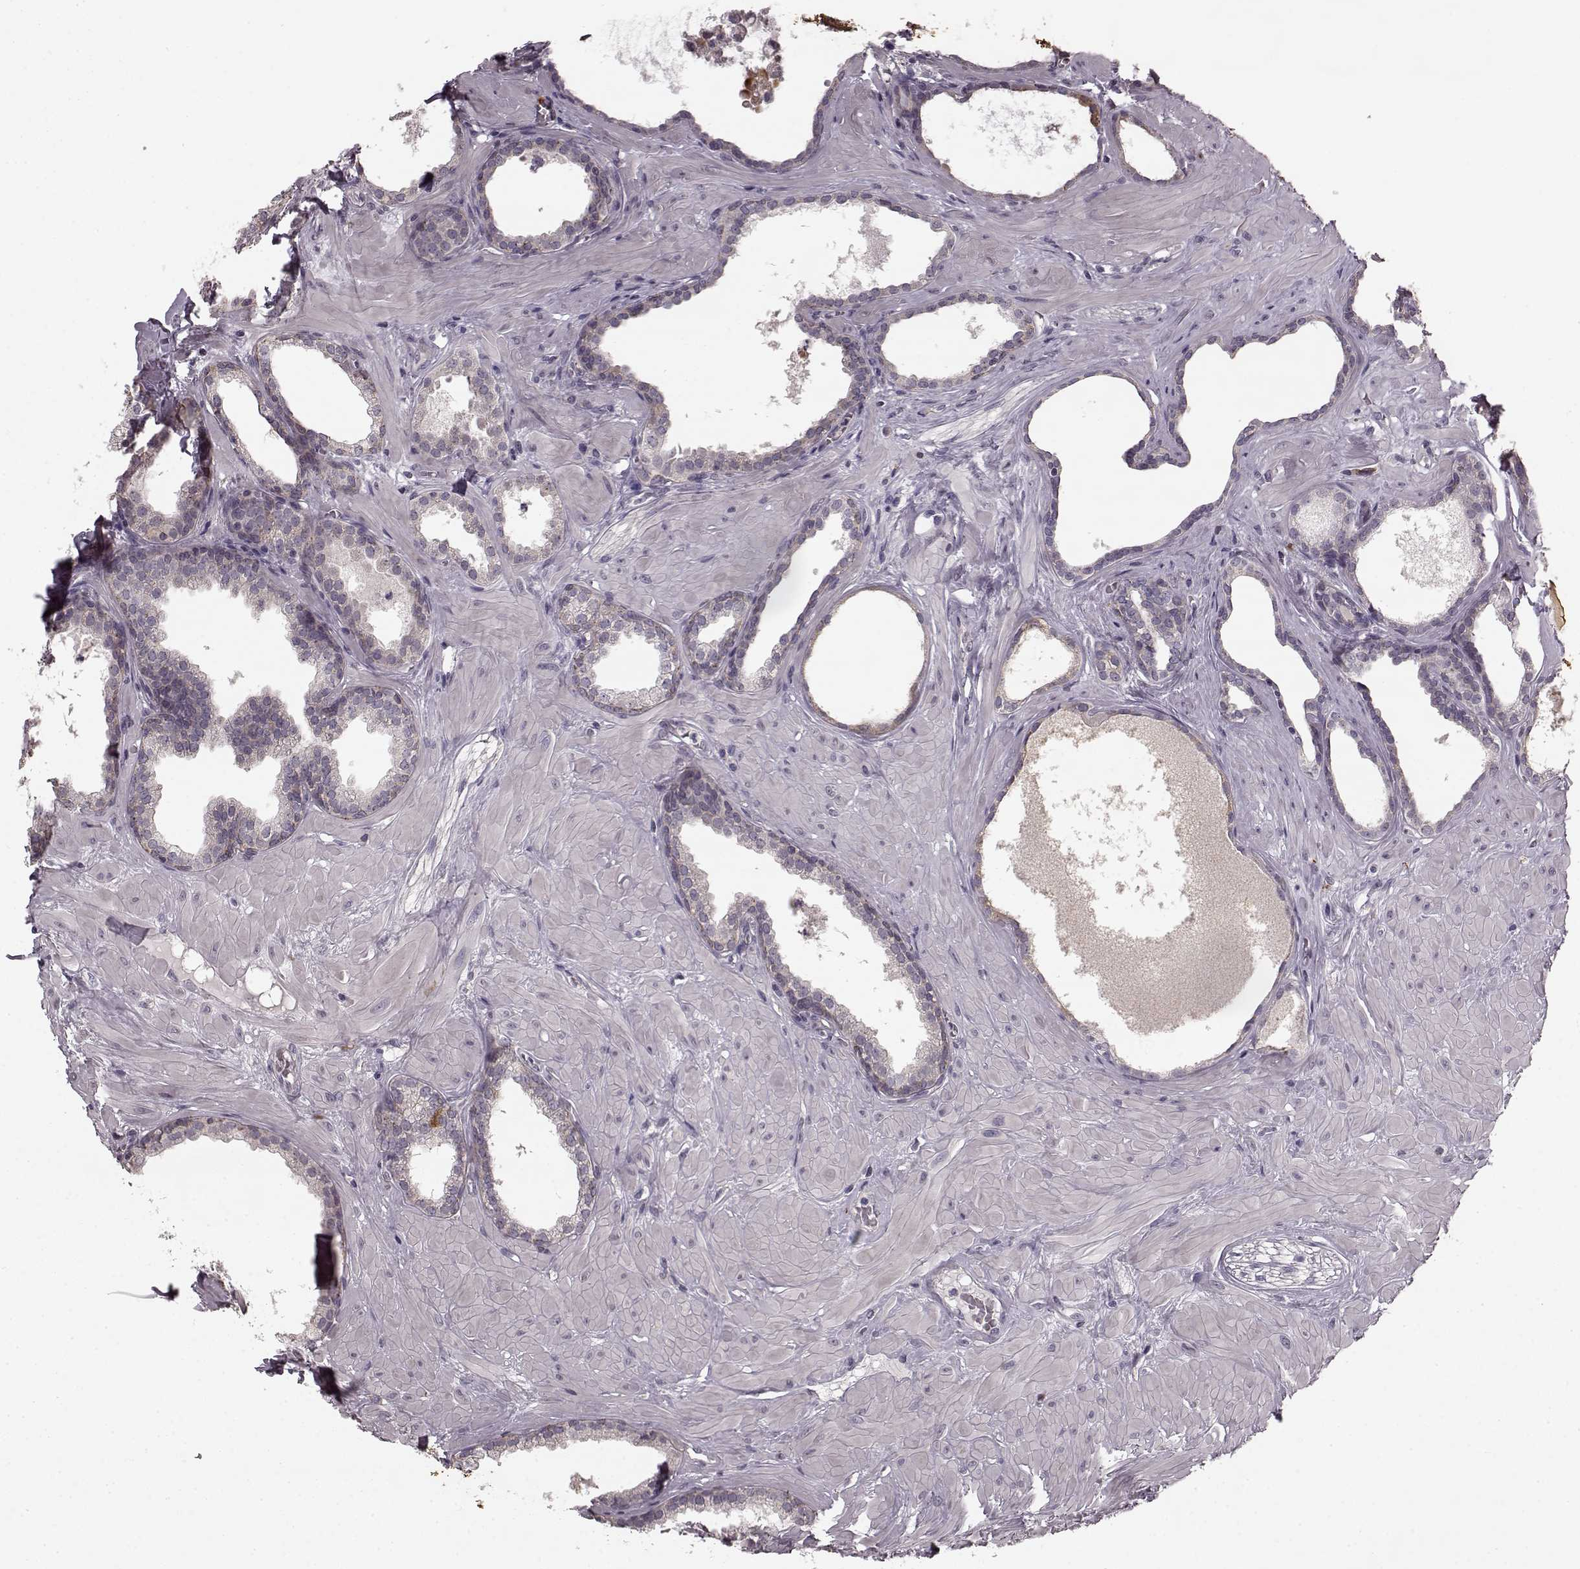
{"staining": {"intensity": "weak", "quantity": "<25%", "location": "cytoplasmic/membranous"}, "tissue": "prostate", "cell_type": "Glandular cells", "image_type": "normal", "snomed": [{"axis": "morphology", "description": "Normal tissue, NOS"}, {"axis": "topography", "description": "Prostate"}], "caption": "An IHC histopathology image of benign prostate is shown. There is no staining in glandular cells of prostate. (DAB immunohistochemistry (IHC) with hematoxylin counter stain).", "gene": "HMMR", "patient": {"sex": "male", "age": 48}}